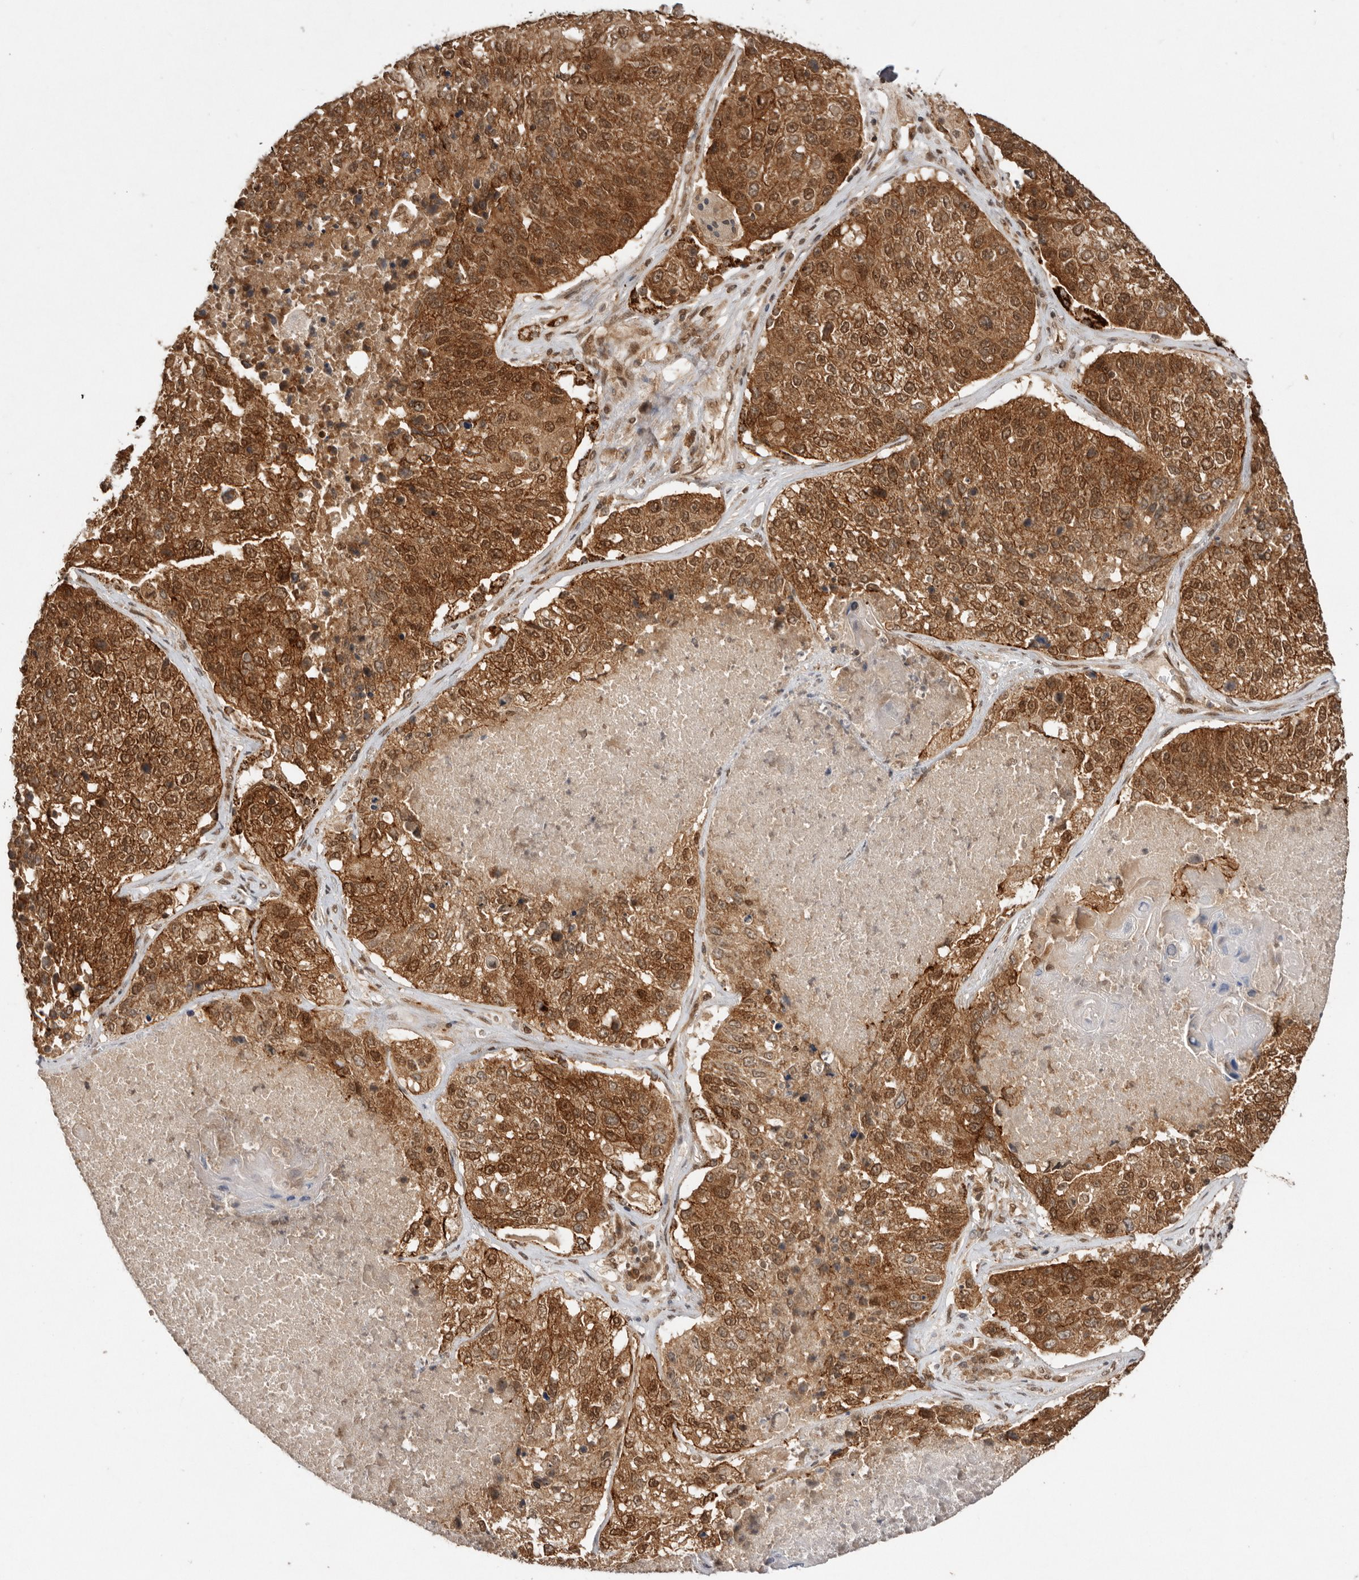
{"staining": {"intensity": "moderate", "quantity": ">75%", "location": "cytoplasmic/membranous,nuclear"}, "tissue": "lung cancer", "cell_type": "Tumor cells", "image_type": "cancer", "snomed": [{"axis": "morphology", "description": "Squamous cell carcinoma, NOS"}, {"axis": "topography", "description": "Lung"}], "caption": "A histopathology image of human lung cancer stained for a protein reveals moderate cytoplasmic/membranous and nuclear brown staining in tumor cells.", "gene": "TARS2", "patient": {"sex": "male", "age": 61}}